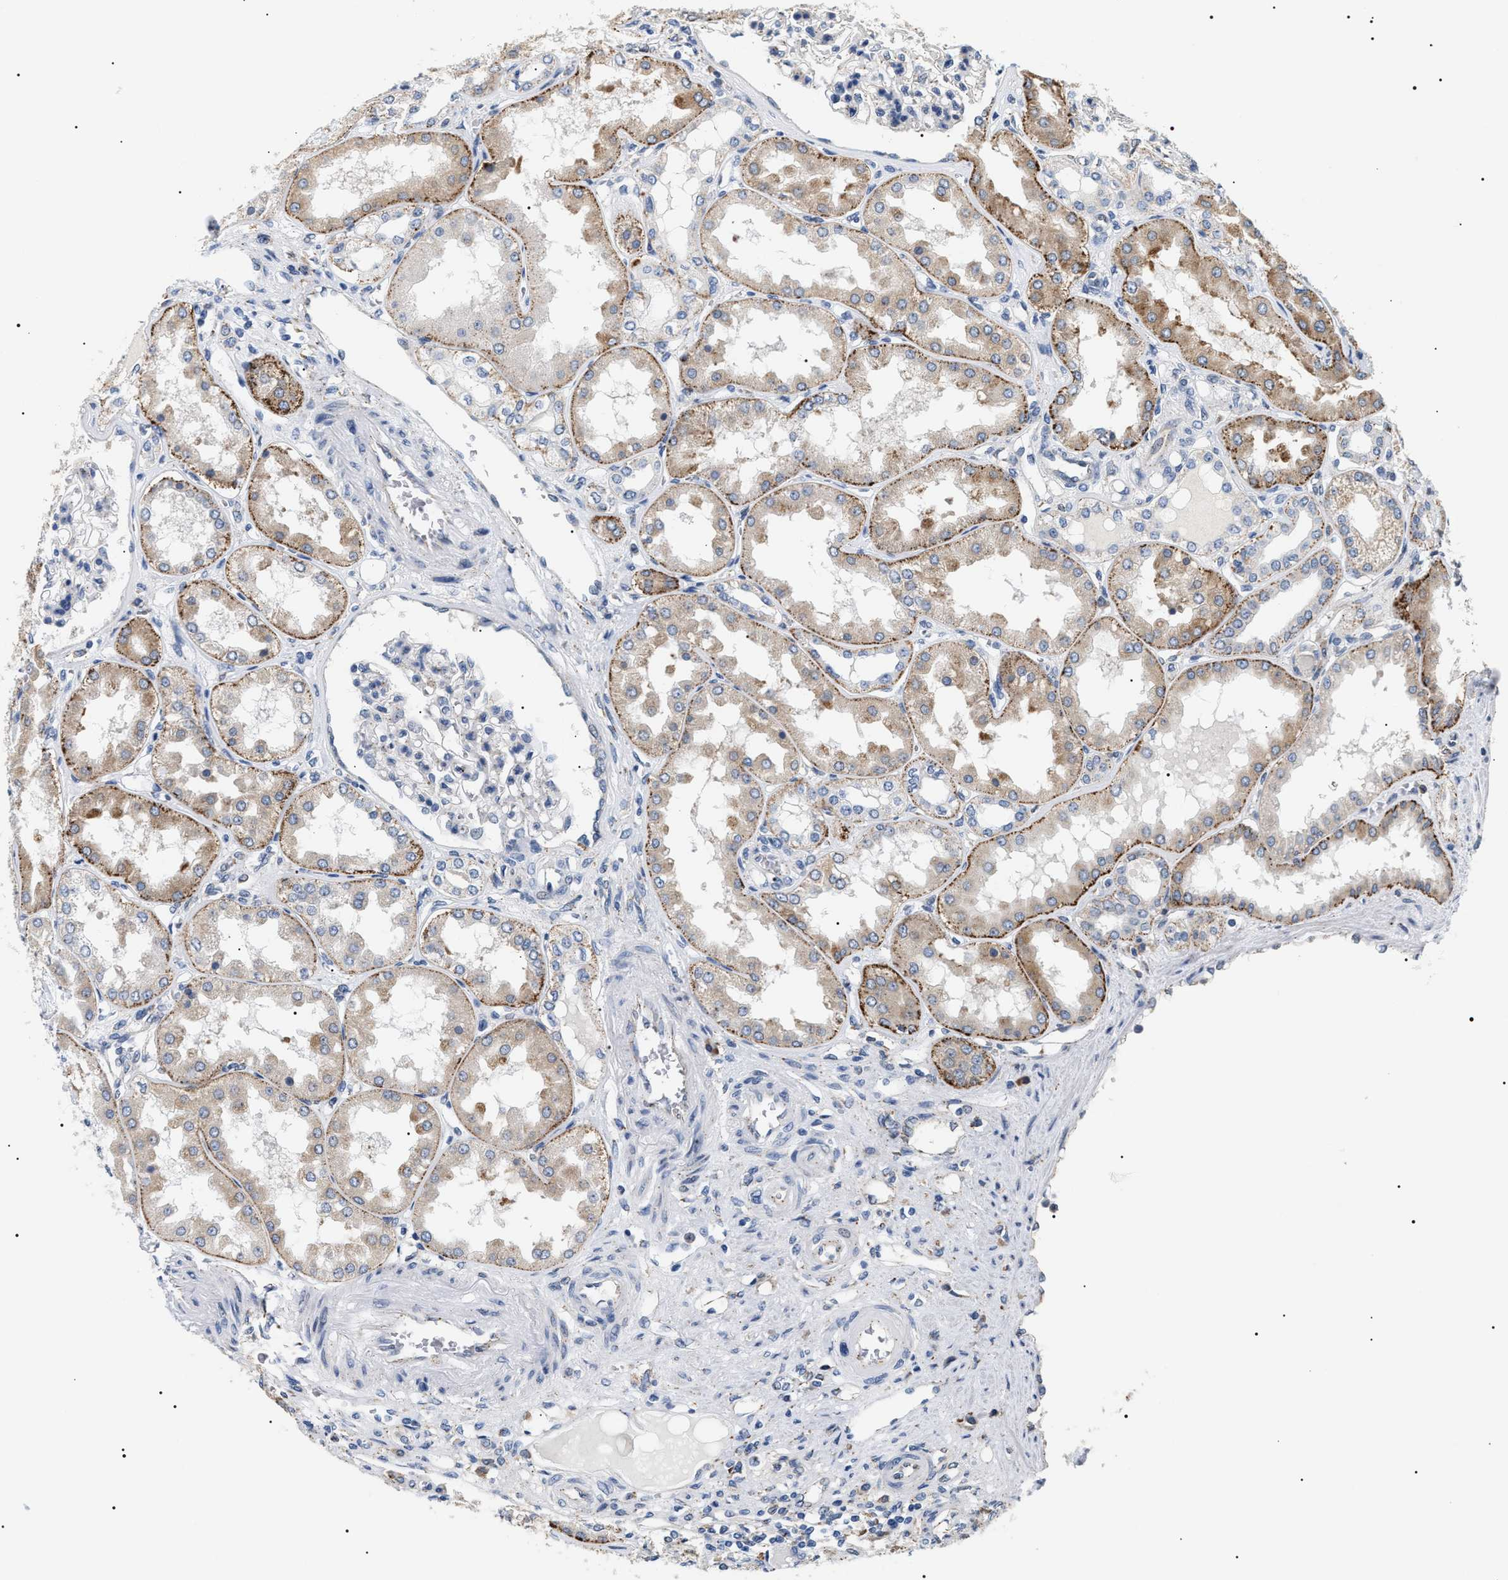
{"staining": {"intensity": "negative", "quantity": "none", "location": "none"}, "tissue": "kidney", "cell_type": "Cells in glomeruli", "image_type": "normal", "snomed": [{"axis": "morphology", "description": "Normal tissue, NOS"}, {"axis": "topography", "description": "Kidney"}], "caption": "This is a photomicrograph of immunohistochemistry staining of normal kidney, which shows no positivity in cells in glomeruli. (DAB immunohistochemistry (IHC), high magnification).", "gene": "HSD17B11", "patient": {"sex": "female", "age": 56}}